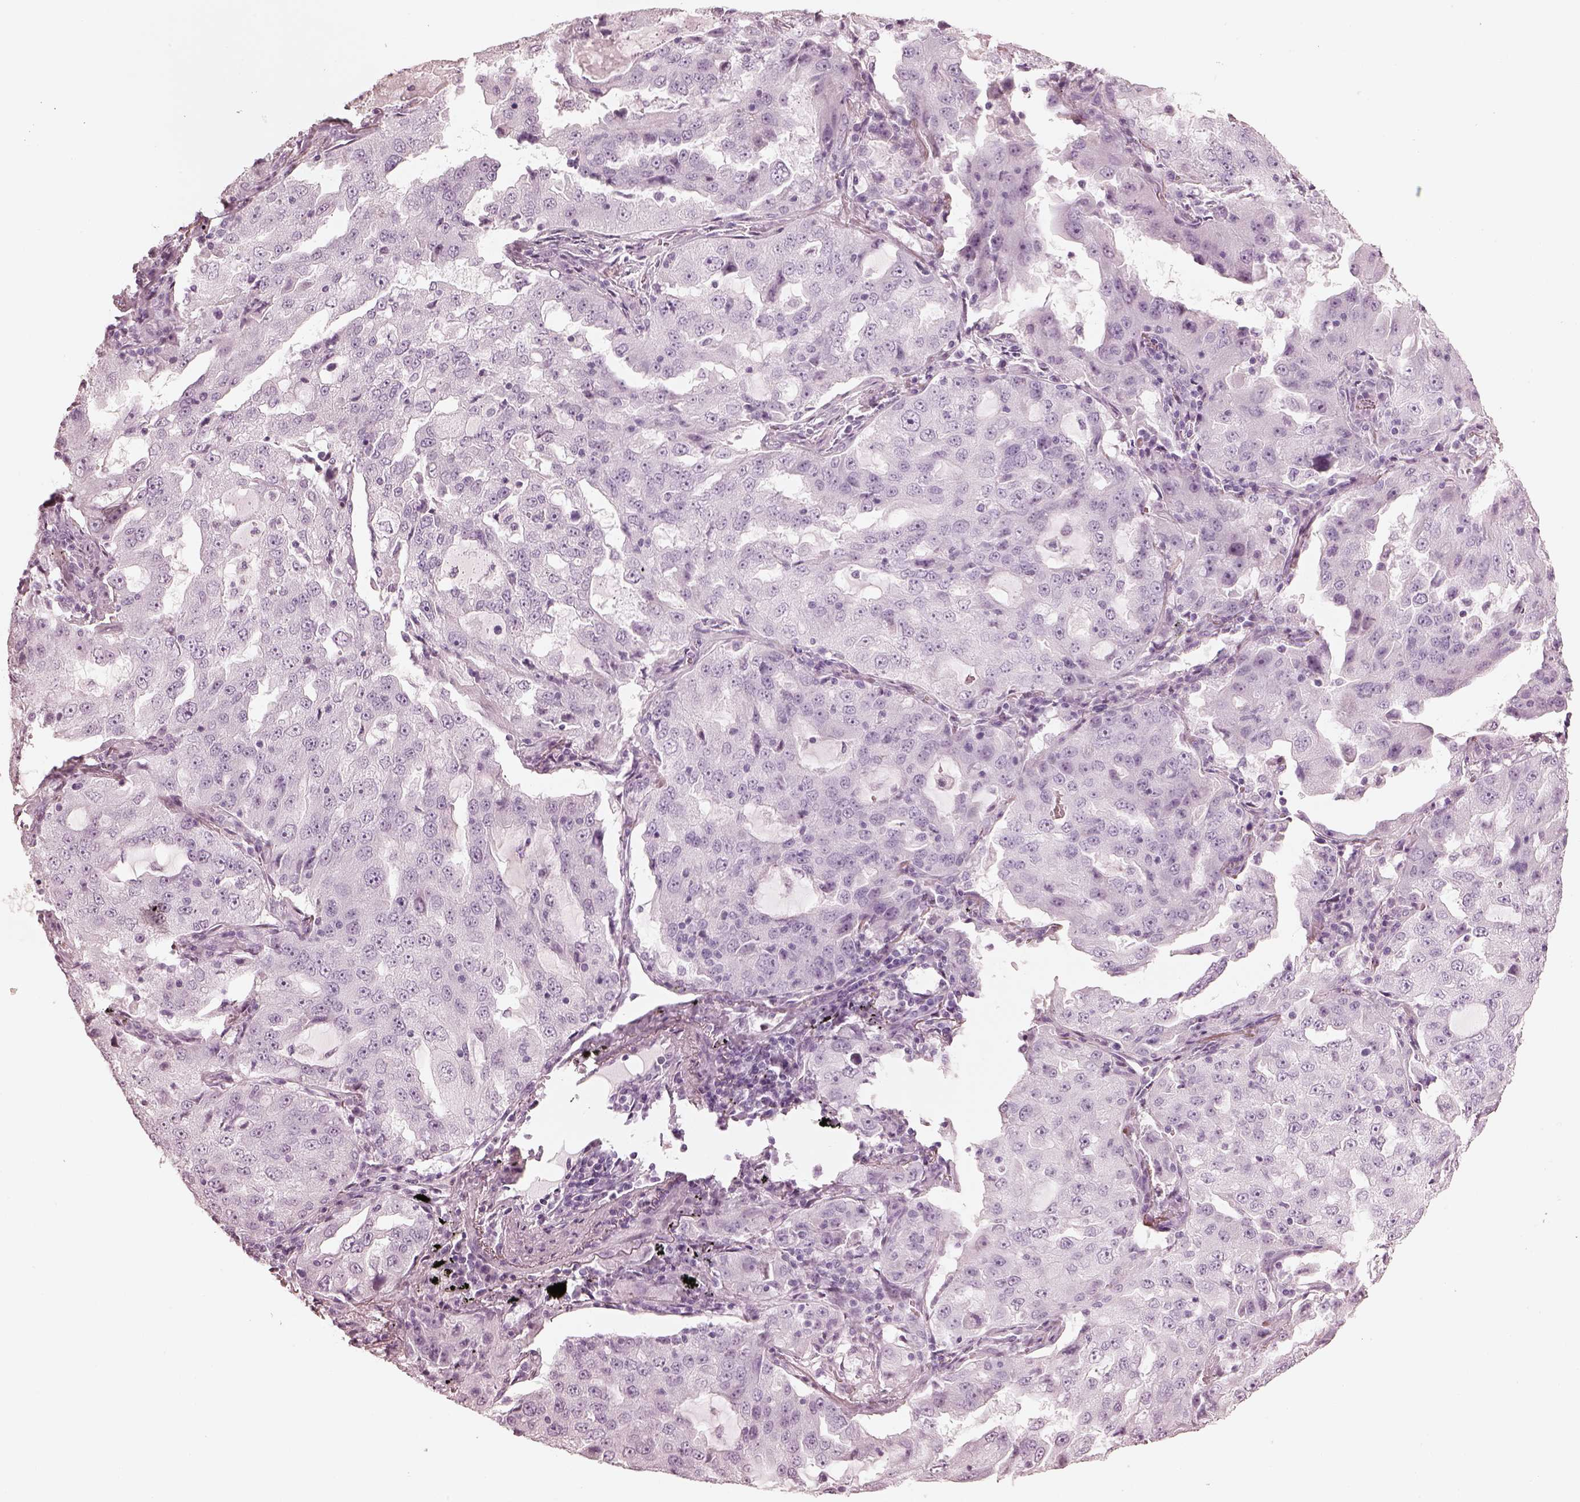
{"staining": {"intensity": "negative", "quantity": "none", "location": "none"}, "tissue": "lung cancer", "cell_type": "Tumor cells", "image_type": "cancer", "snomed": [{"axis": "morphology", "description": "Adenocarcinoma, NOS"}, {"axis": "topography", "description": "Lung"}], "caption": "Immunohistochemistry image of human lung cancer (adenocarcinoma) stained for a protein (brown), which shows no expression in tumor cells. (DAB immunohistochemistry (IHC) visualized using brightfield microscopy, high magnification).", "gene": "OPN4", "patient": {"sex": "female", "age": 61}}